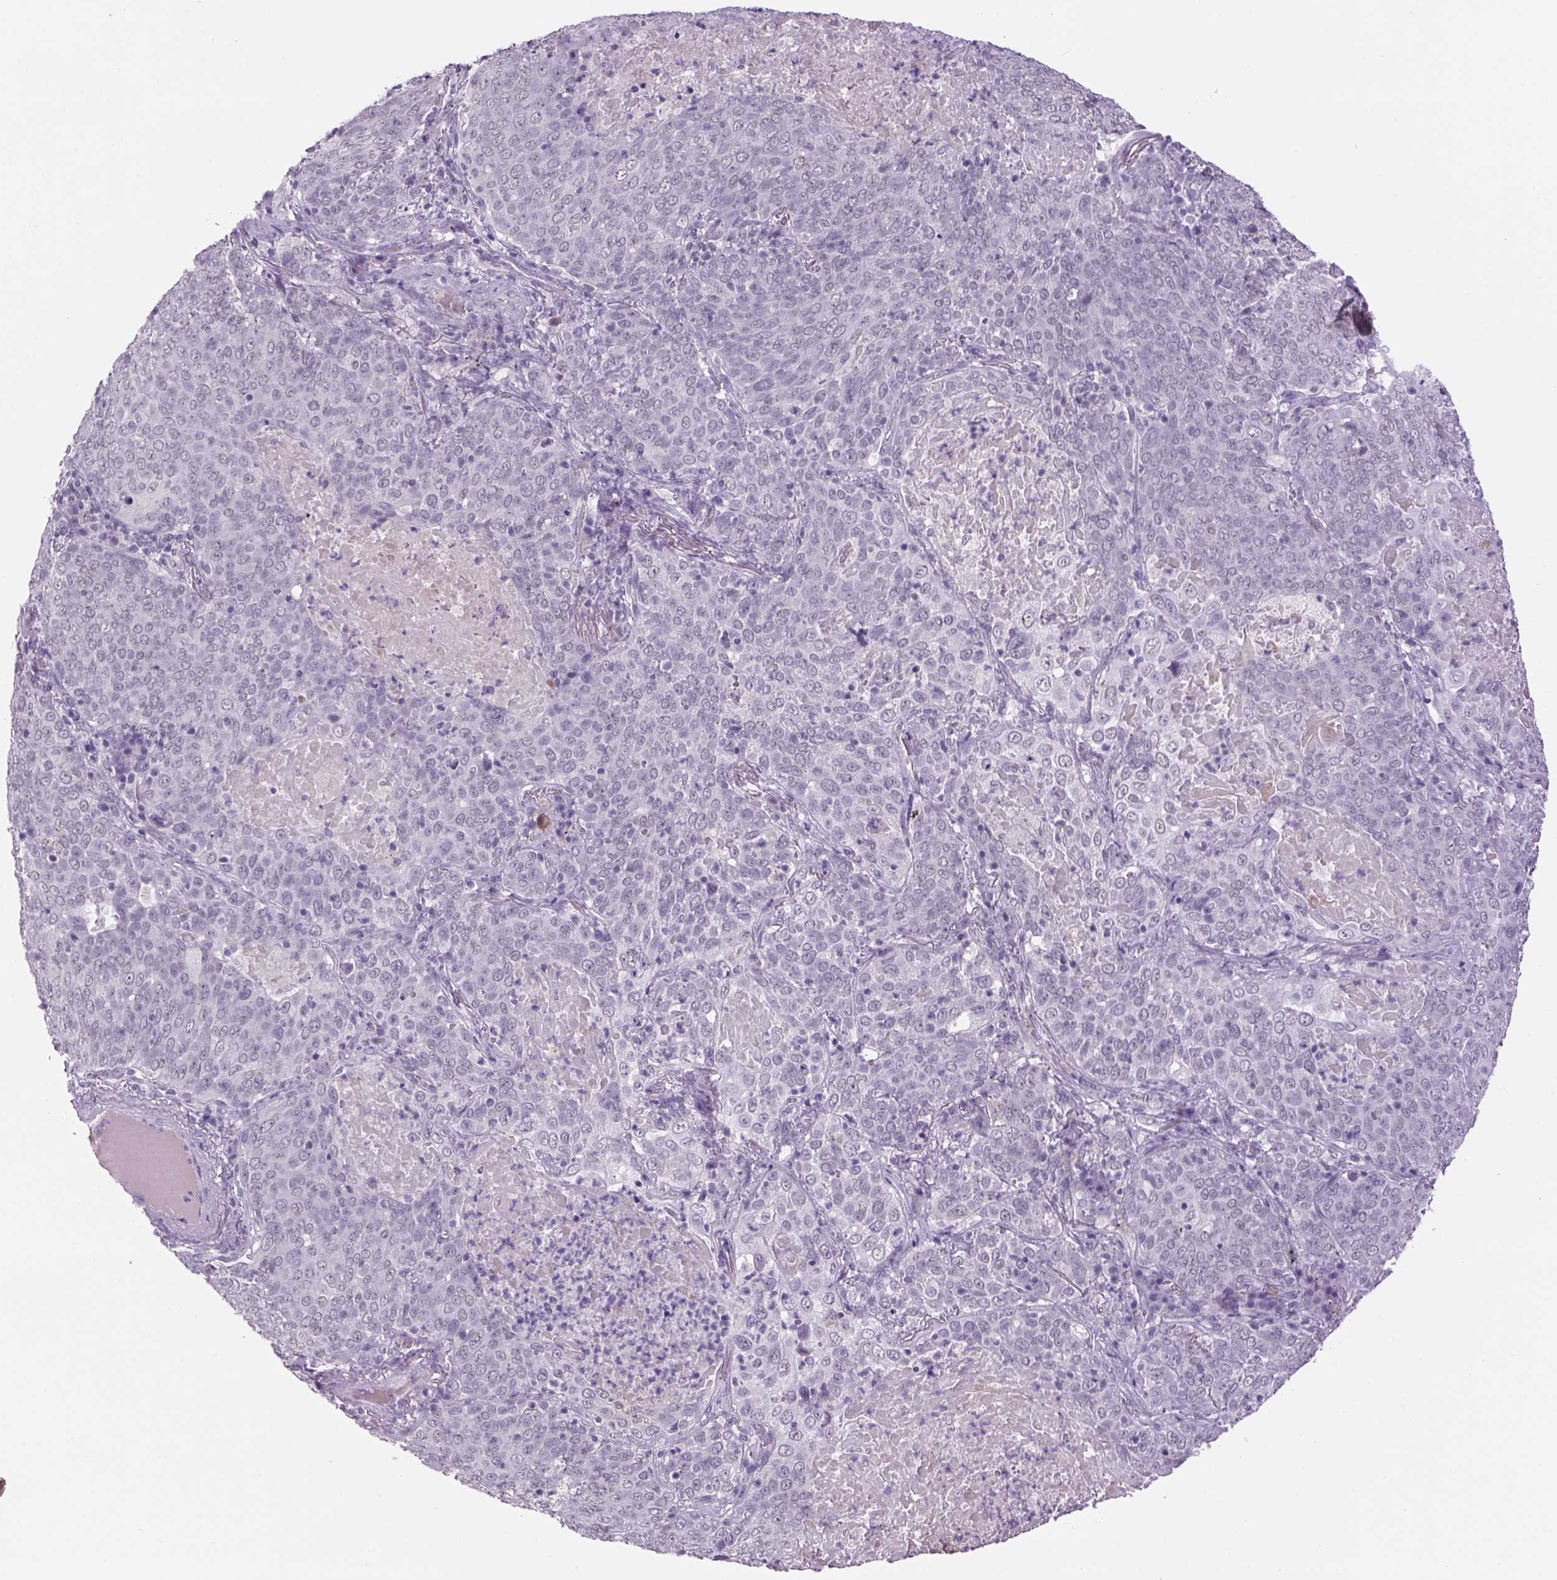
{"staining": {"intensity": "negative", "quantity": "none", "location": "none"}, "tissue": "lung cancer", "cell_type": "Tumor cells", "image_type": "cancer", "snomed": [{"axis": "morphology", "description": "Squamous cell carcinoma, NOS"}, {"axis": "topography", "description": "Lung"}], "caption": "High magnification brightfield microscopy of lung cancer stained with DAB (brown) and counterstained with hematoxylin (blue): tumor cells show no significant positivity.", "gene": "DBH", "patient": {"sex": "male", "age": 82}}